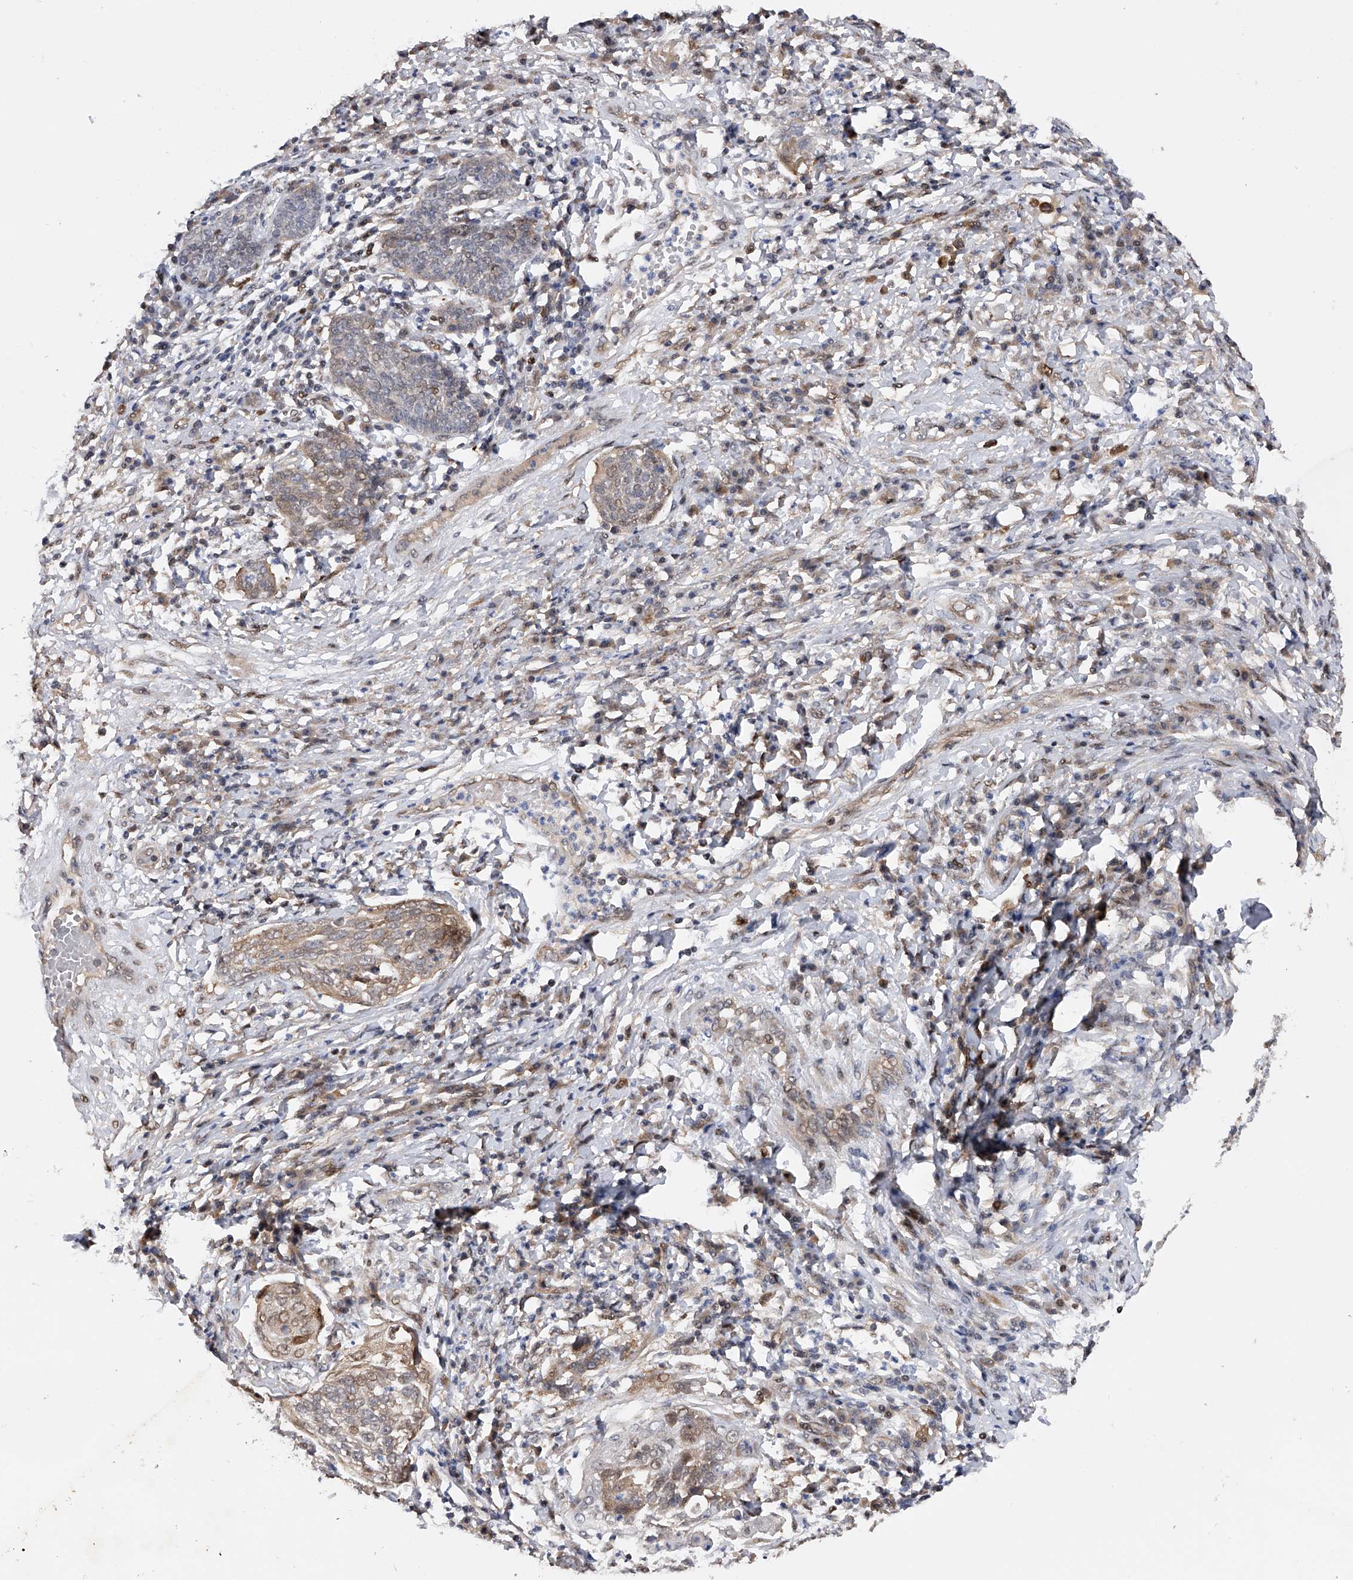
{"staining": {"intensity": "weak", "quantity": "<25%", "location": "cytoplasmic/membranous,nuclear"}, "tissue": "cervical cancer", "cell_type": "Tumor cells", "image_type": "cancer", "snomed": [{"axis": "morphology", "description": "Squamous cell carcinoma, NOS"}, {"axis": "topography", "description": "Cervix"}], "caption": "Micrograph shows no protein positivity in tumor cells of cervical squamous cell carcinoma tissue.", "gene": "RWDD2A", "patient": {"sex": "female", "age": 34}}